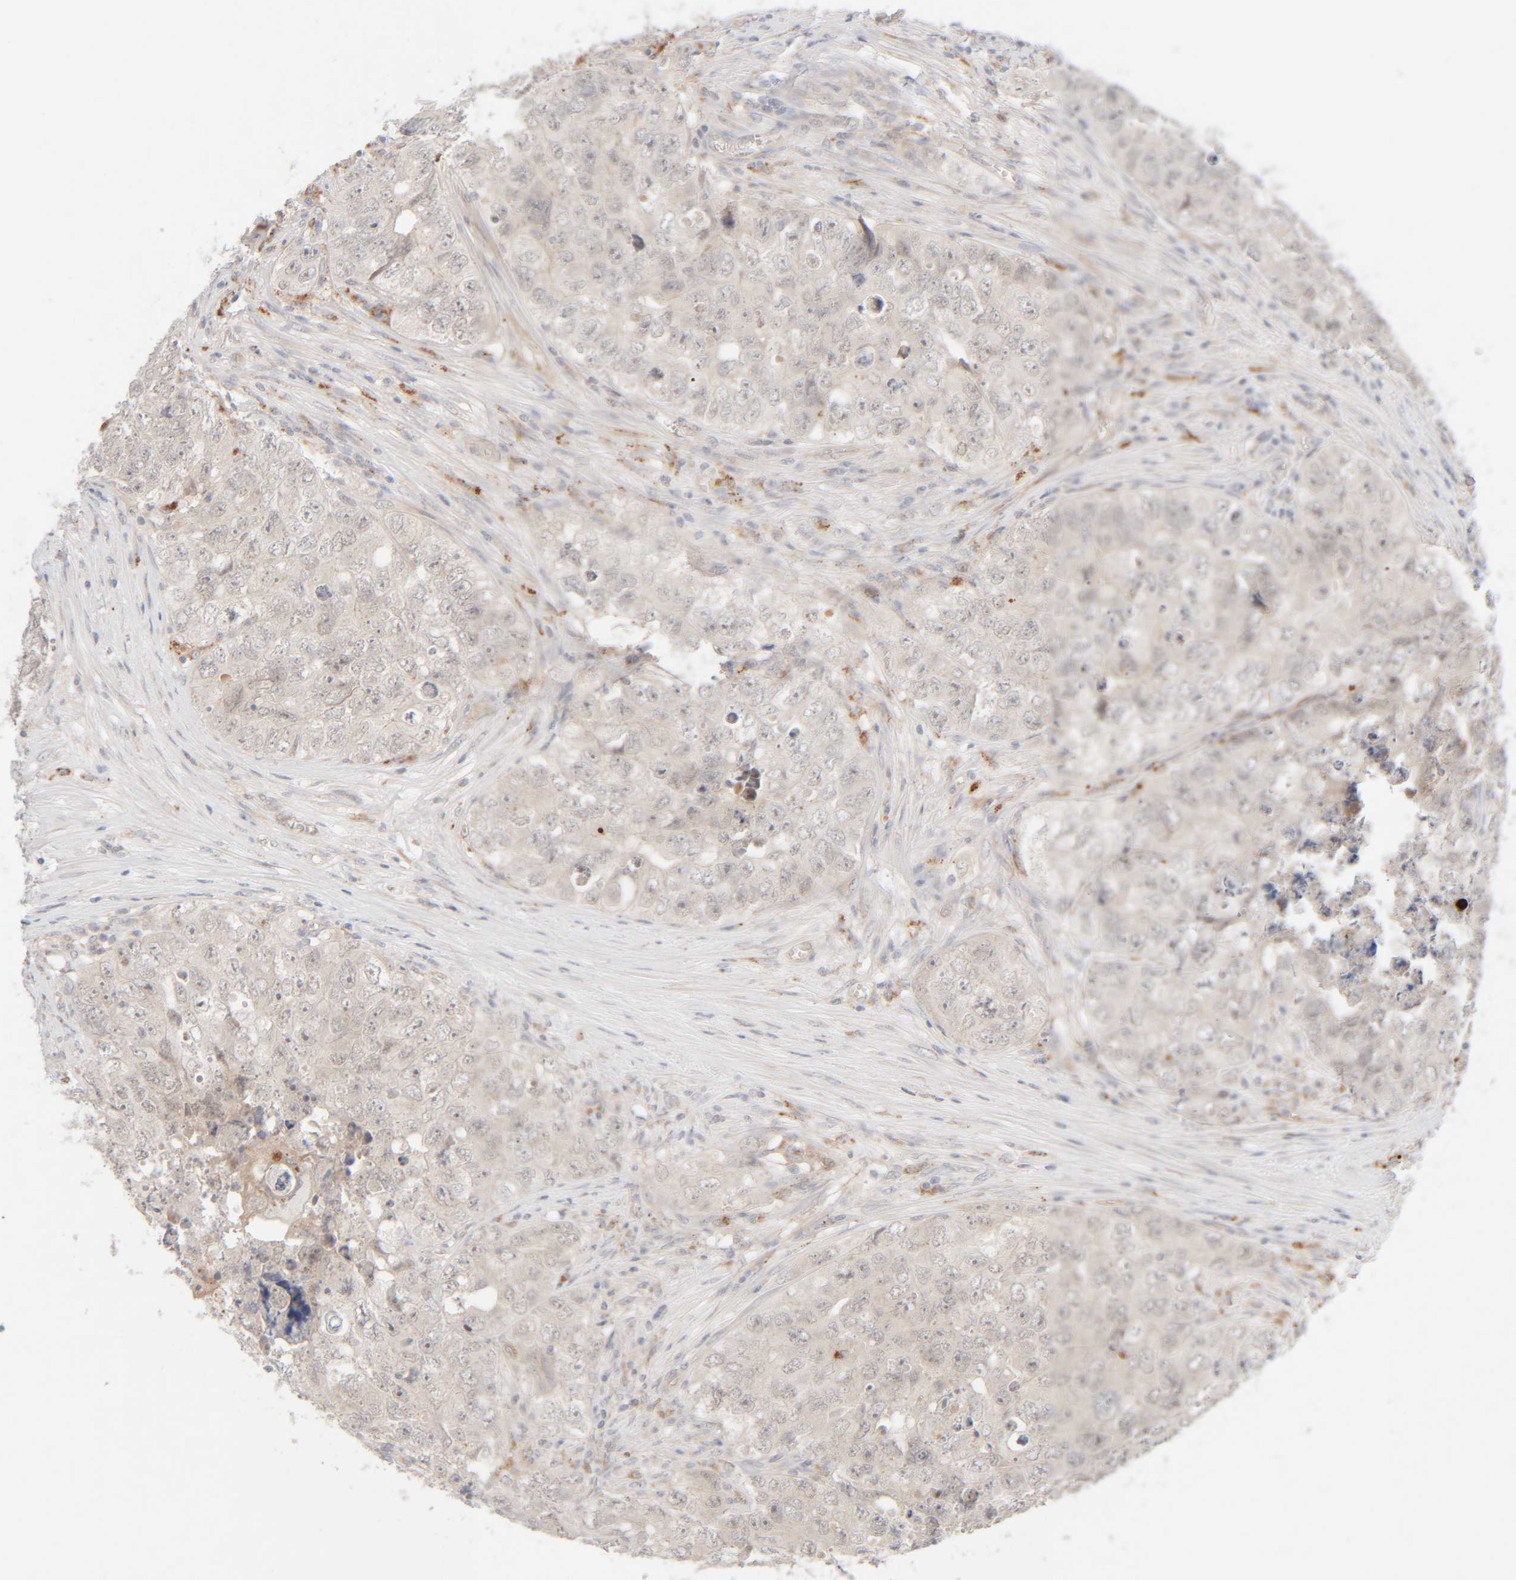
{"staining": {"intensity": "weak", "quantity": "<25%", "location": "nuclear"}, "tissue": "testis cancer", "cell_type": "Tumor cells", "image_type": "cancer", "snomed": [{"axis": "morphology", "description": "Seminoma, NOS"}, {"axis": "morphology", "description": "Carcinoma, Embryonal, NOS"}, {"axis": "topography", "description": "Testis"}], "caption": "The image exhibits no significant expression in tumor cells of embryonal carcinoma (testis).", "gene": "CHKA", "patient": {"sex": "male", "age": 43}}